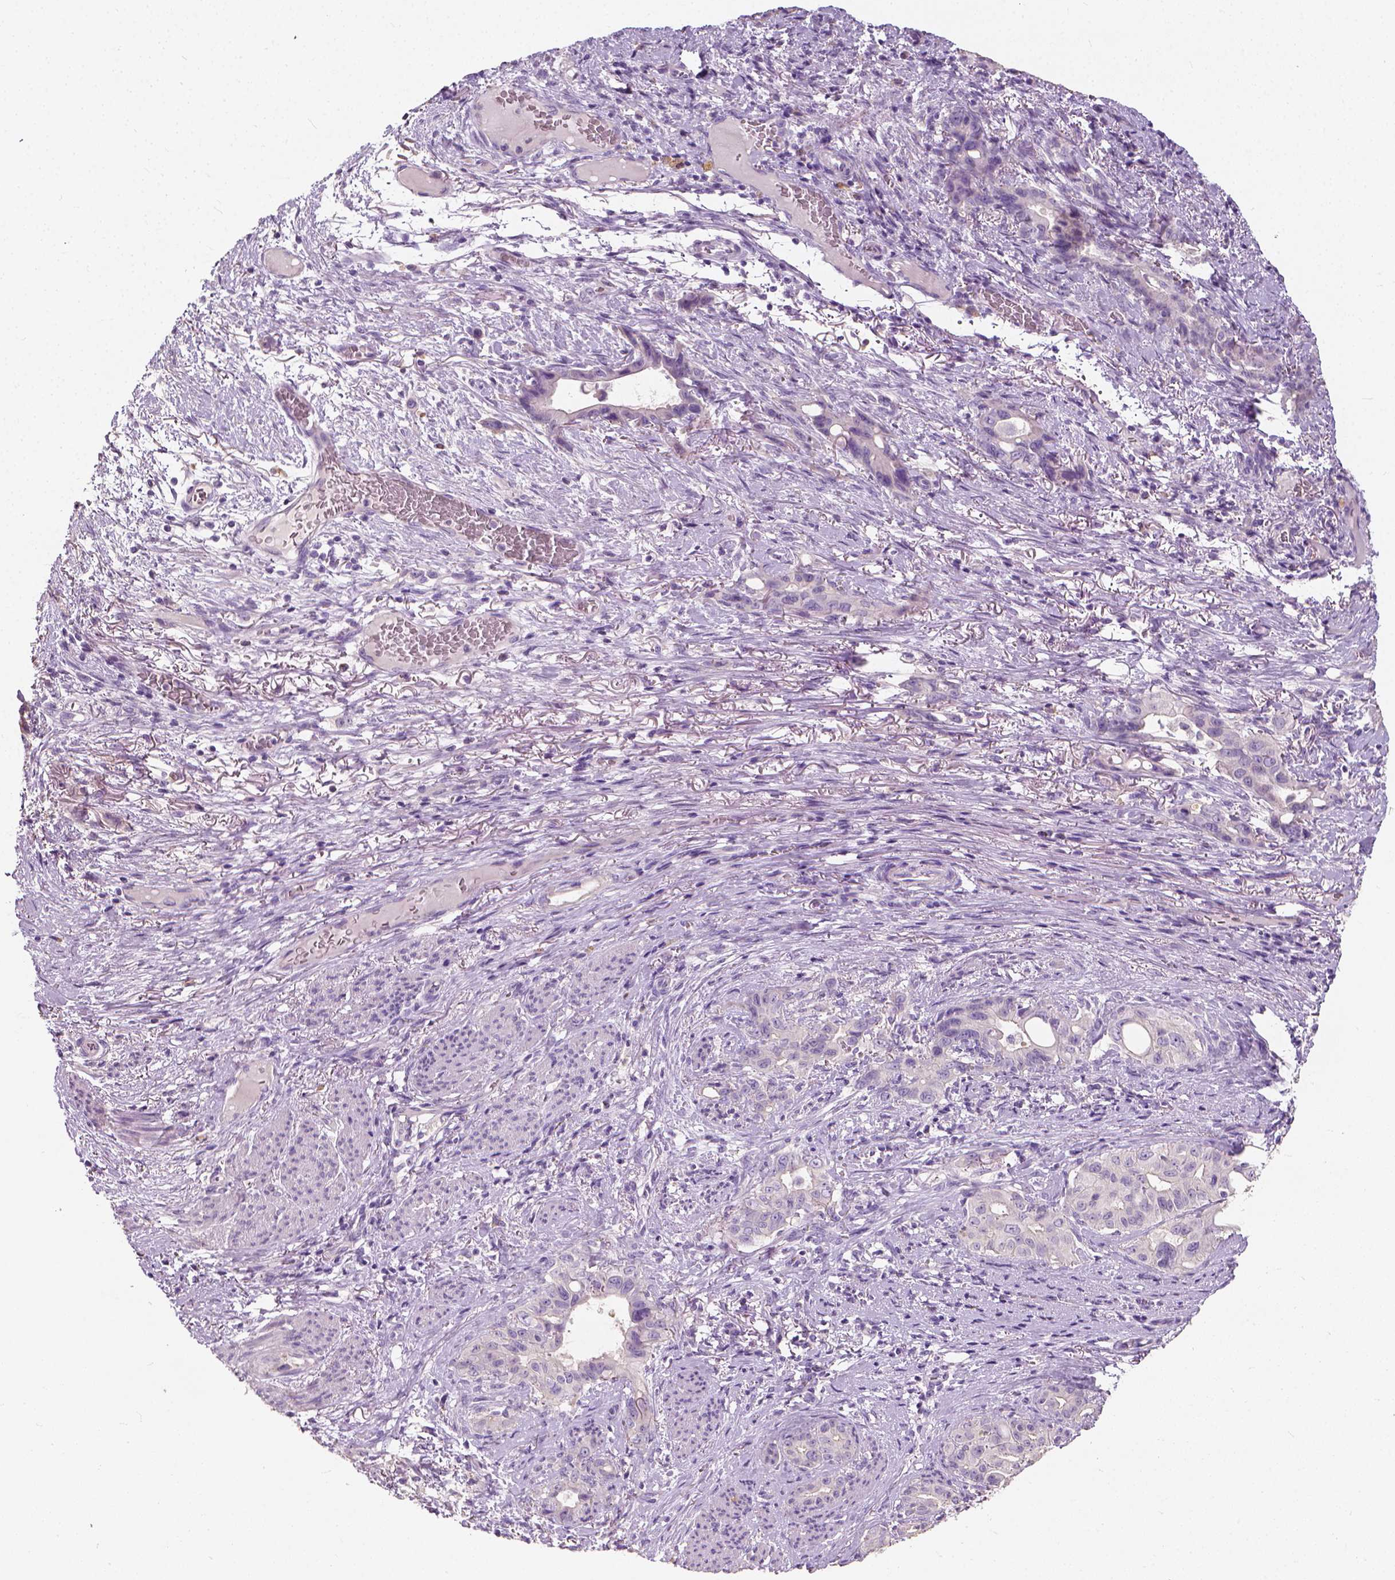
{"staining": {"intensity": "negative", "quantity": "none", "location": "none"}, "tissue": "stomach cancer", "cell_type": "Tumor cells", "image_type": "cancer", "snomed": [{"axis": "morphology", "description": "Normal tissue, NOS"}, {"axis": "morphology", "description": "Adenocarcinoma, NOS"}, {"axis": "topography", "description": "Esophagus"}, {"axis": "topography", "description": "Stomach, upper"}], "caption": "Immunohistochemical staining of human adenocarcinoma (stomach) shows no significant expression in tumor cells.", "gene": "DHCR24", "patient": {"sex": "male", "age": 62}}